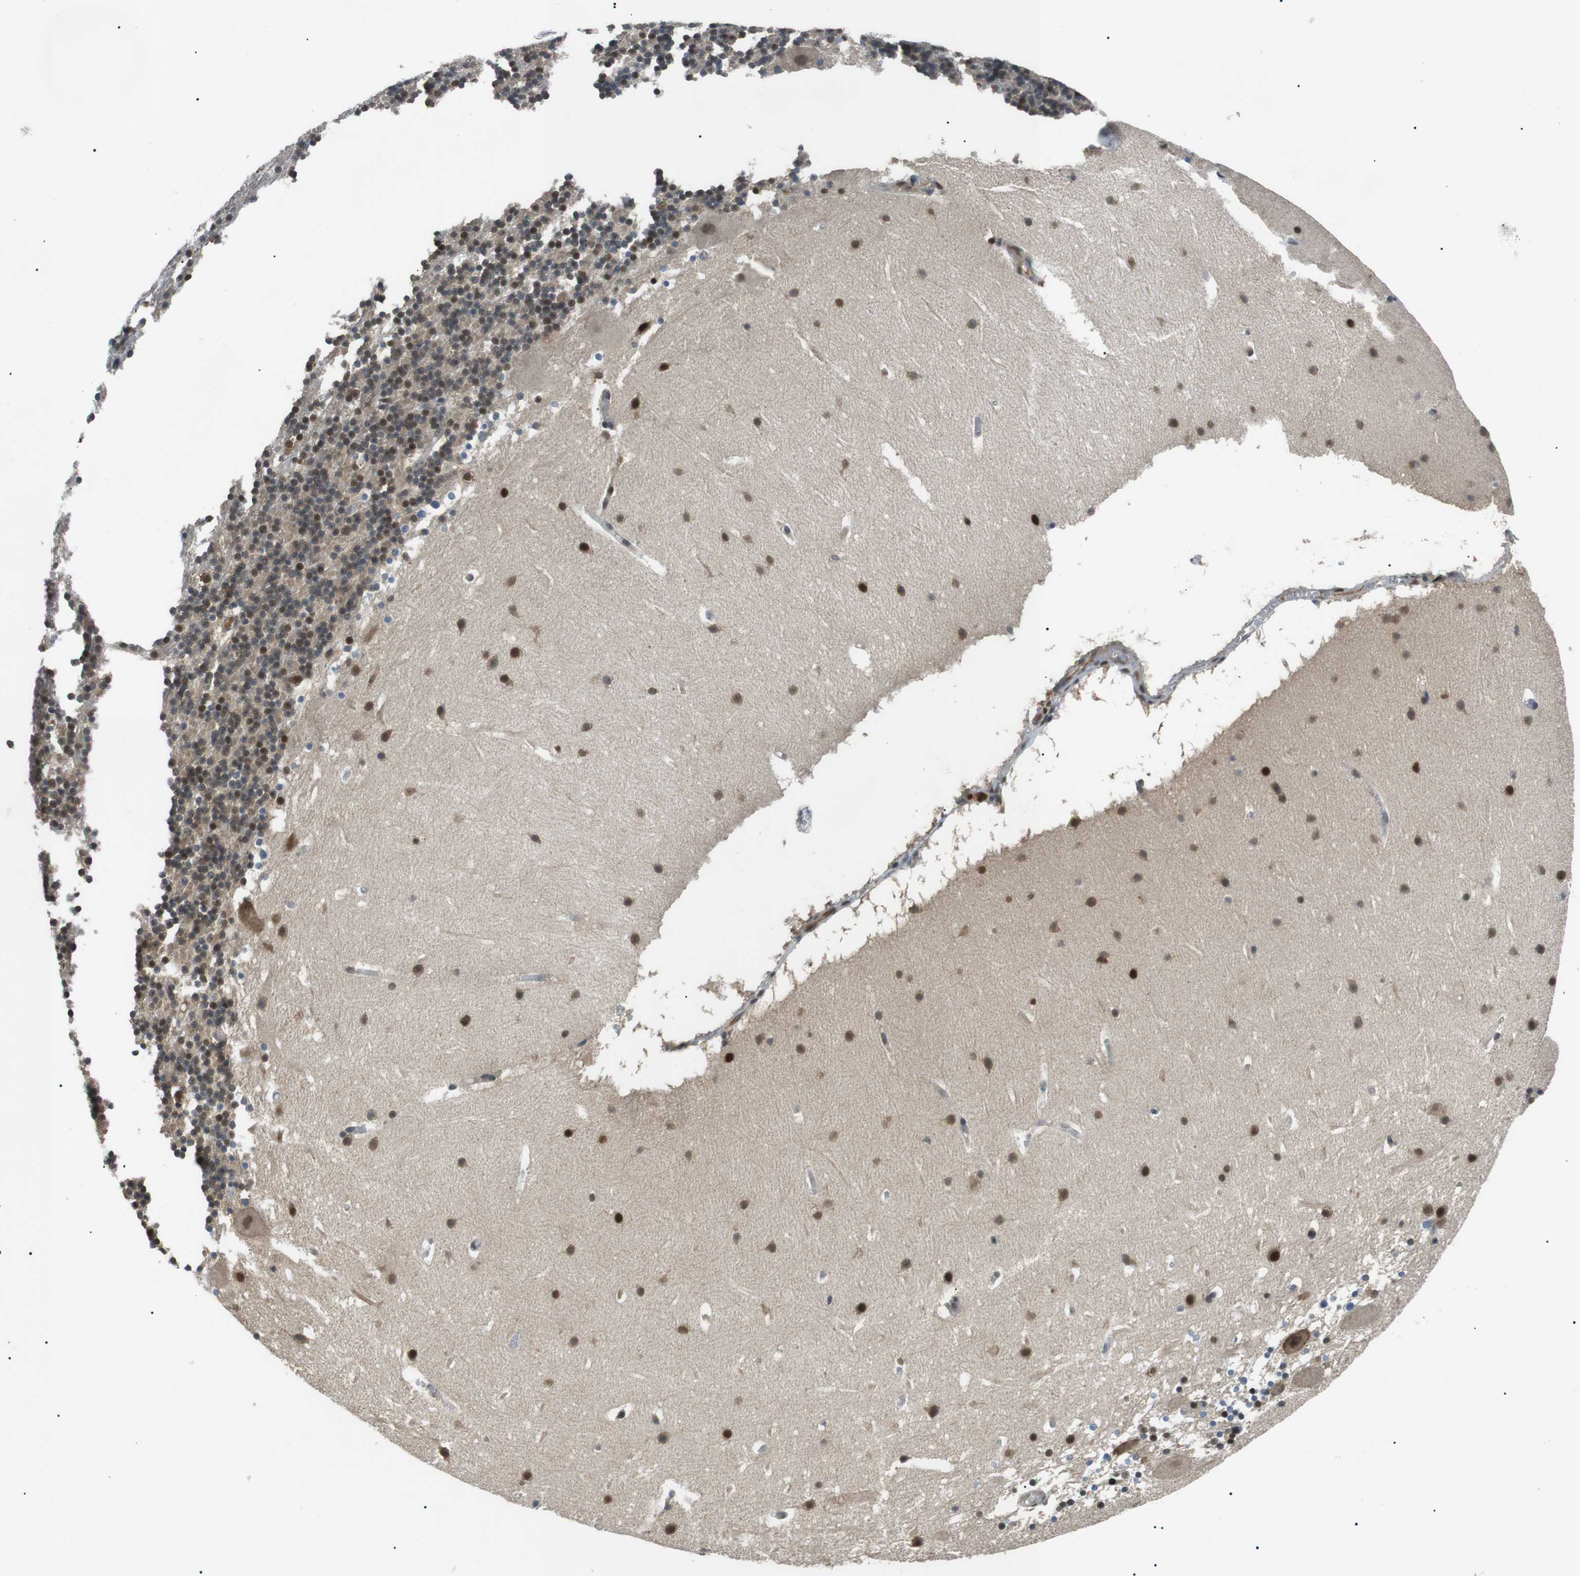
{"staining": {"intensity": "moderate", "quantity": ">75%", "location": "nuclear"}, "tissue": "cerebellum", "cell_type": "Cells in granular layer", "image_type": "normal", "snomed": [{"axis": "morphology", "description": "Normal tissue, NOS"}, {"axis": "topography", "description": "Cerebellum"}], "caption": "An immunohistochemistry image of benign tissue is shown. Protein staining in brown shows moderate nuclear positivity in cerebellum within cells in granular layer. (DAB IHC, brown staining for protein, blue staining for nuclei).", "gene": "ORAI3", "patient": {"sex": "male", "age": 45}}